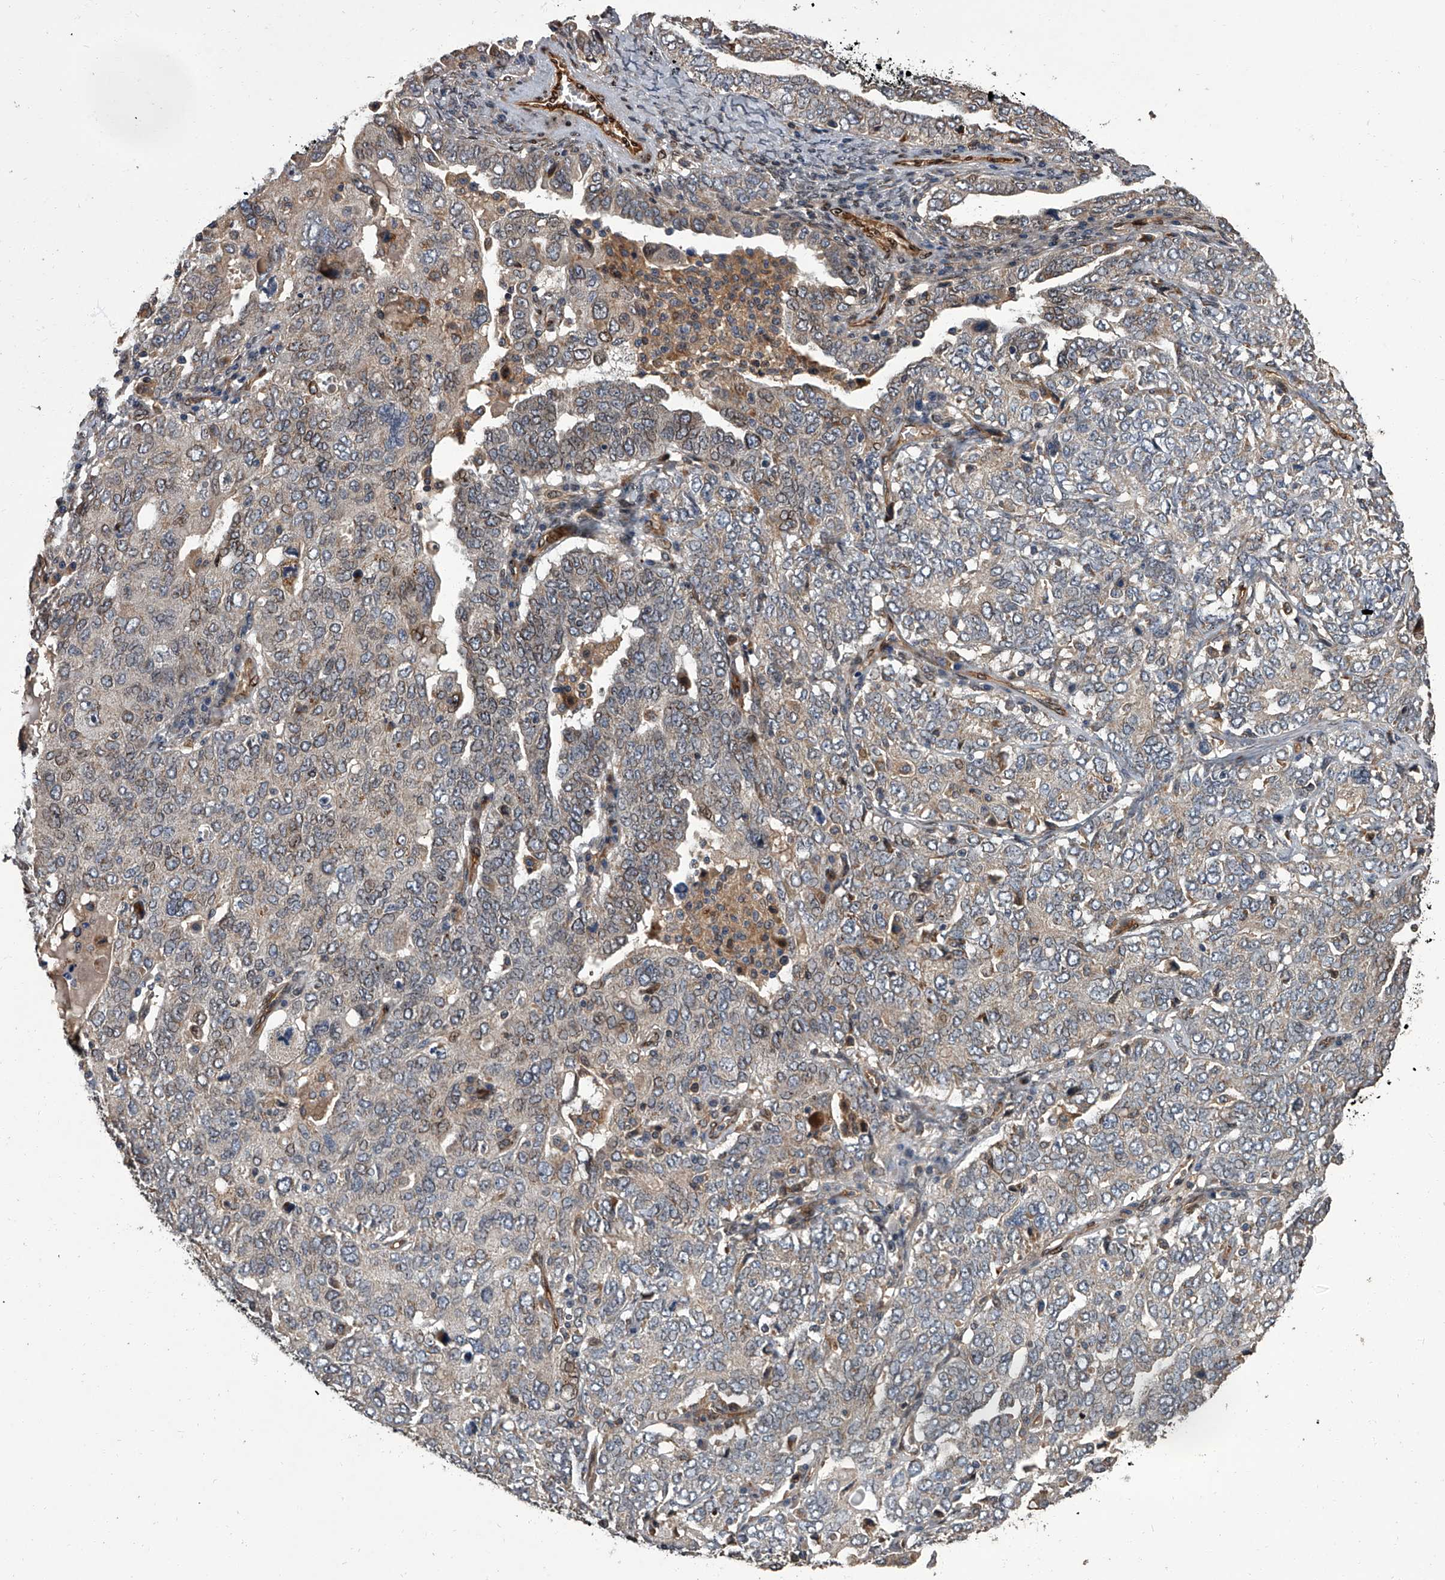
{"staining": {"intensity": "moderate", "quantity": "<25%", "location": "cytoplasmic/membranous,nuclear"}, "tissue": "ovarian cancer", "cell_type": "Tumor cells", "image_type": "cancer", "snomed": [{"axis": "morphology", "description": "Carcinoma, endometroid"}, {"axis": "topography", "description": "Ovary"}], "caption": "Human ovarian cancer (endometroid carcinoma) stained for a protein (brown) shows moderate cytoplasmic/membranous and nuclear positive staining in approximately <25% of tumor cells.", "gene": "LRRC8C", "patient": {"sex": "female", "age": 62}}